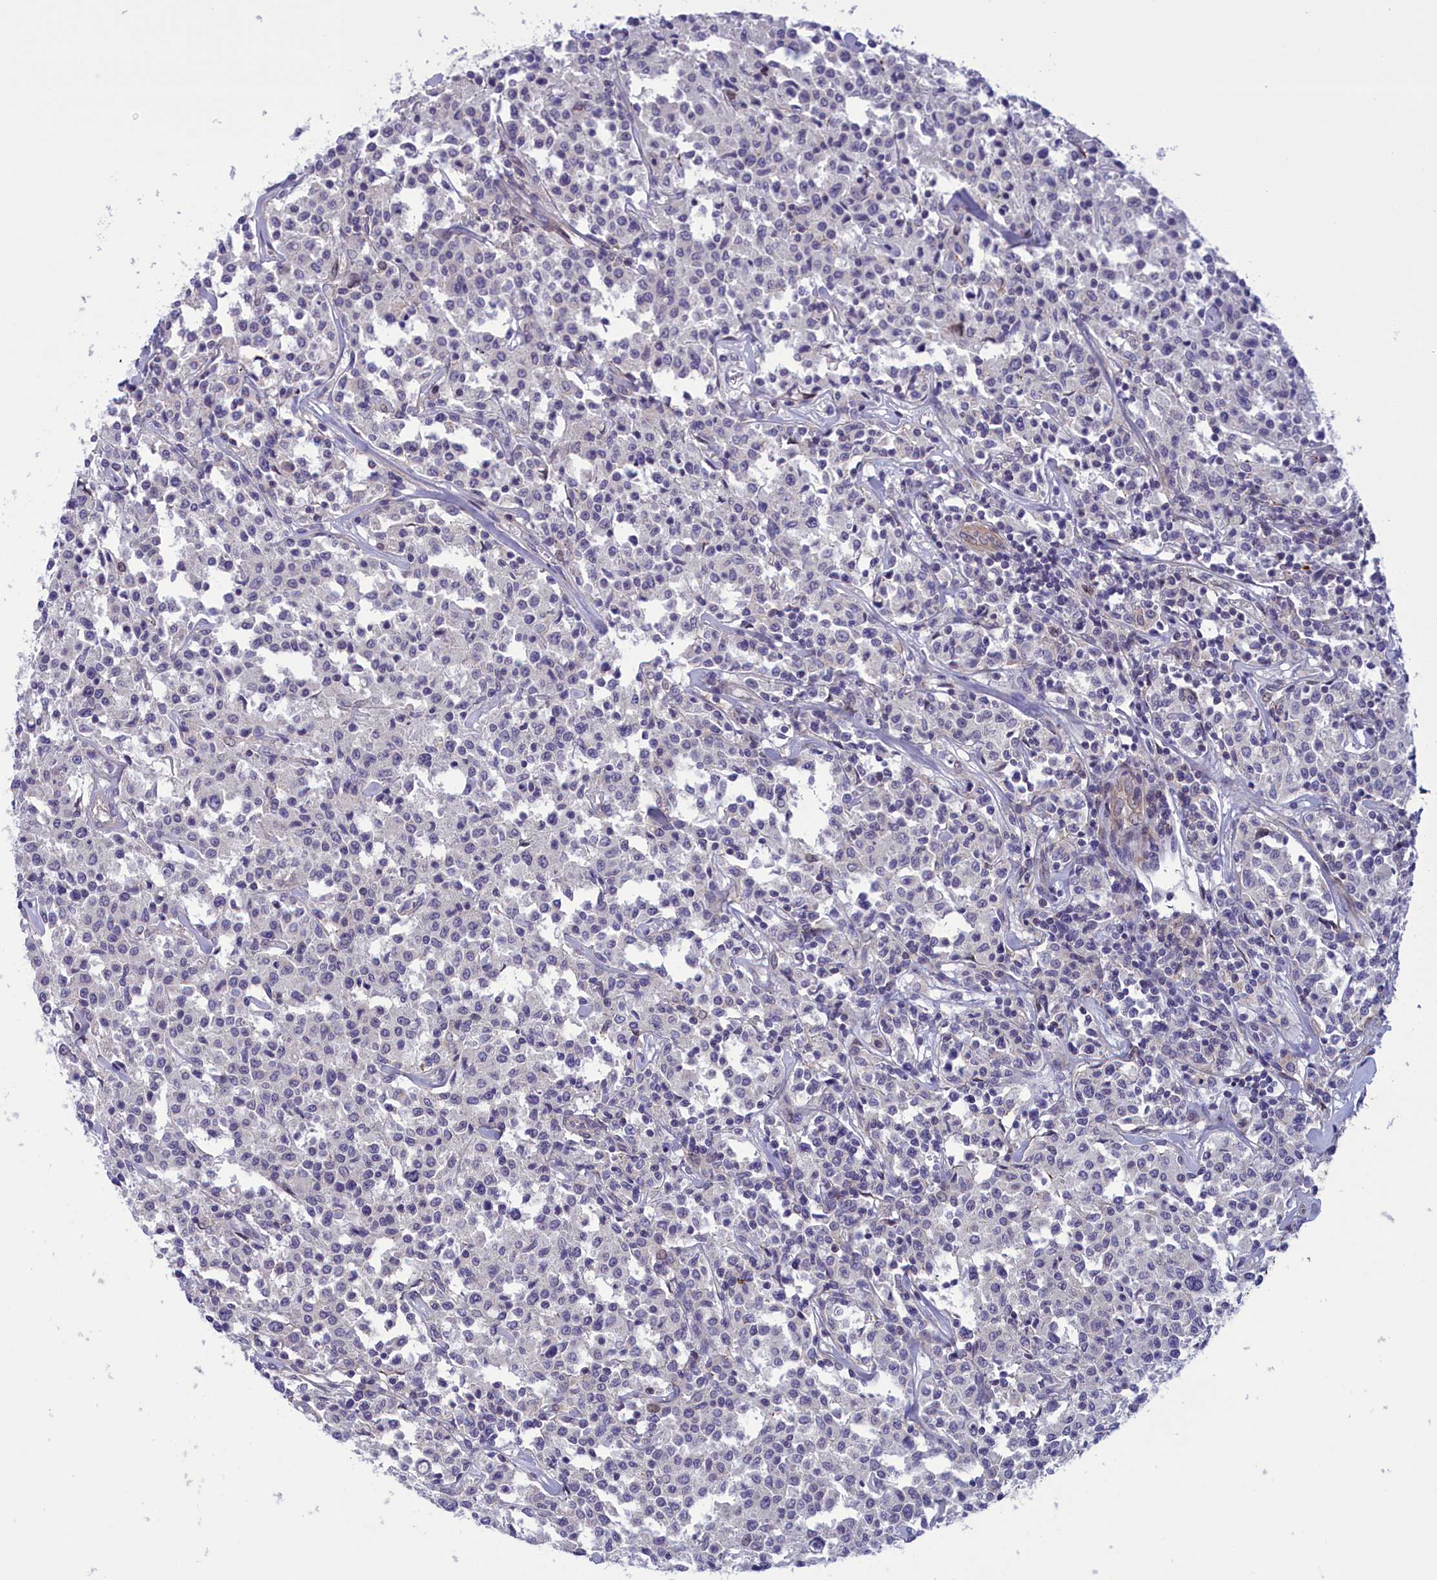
{"staining": {"intensity": "negative", "quantity": "none", "location": "none"}, "tissue": "lymphoma", "cell_type": "Tumor cells", "image_type": "cancer", "snomed": [{"axis": "morphology", "description": "Malignant lymphoma, non-Hodgkin's type, Low grade"}, {"axis": "topography", "description": "Small intestine"}], "caption": "Immunohistochemical staining of low-grade malignant lymphoma, non-Hodgkin's type reveals no significant staining in tumor cells.", "gene": "CORO2A", "patient": {"sex": "female", "age": 59}}